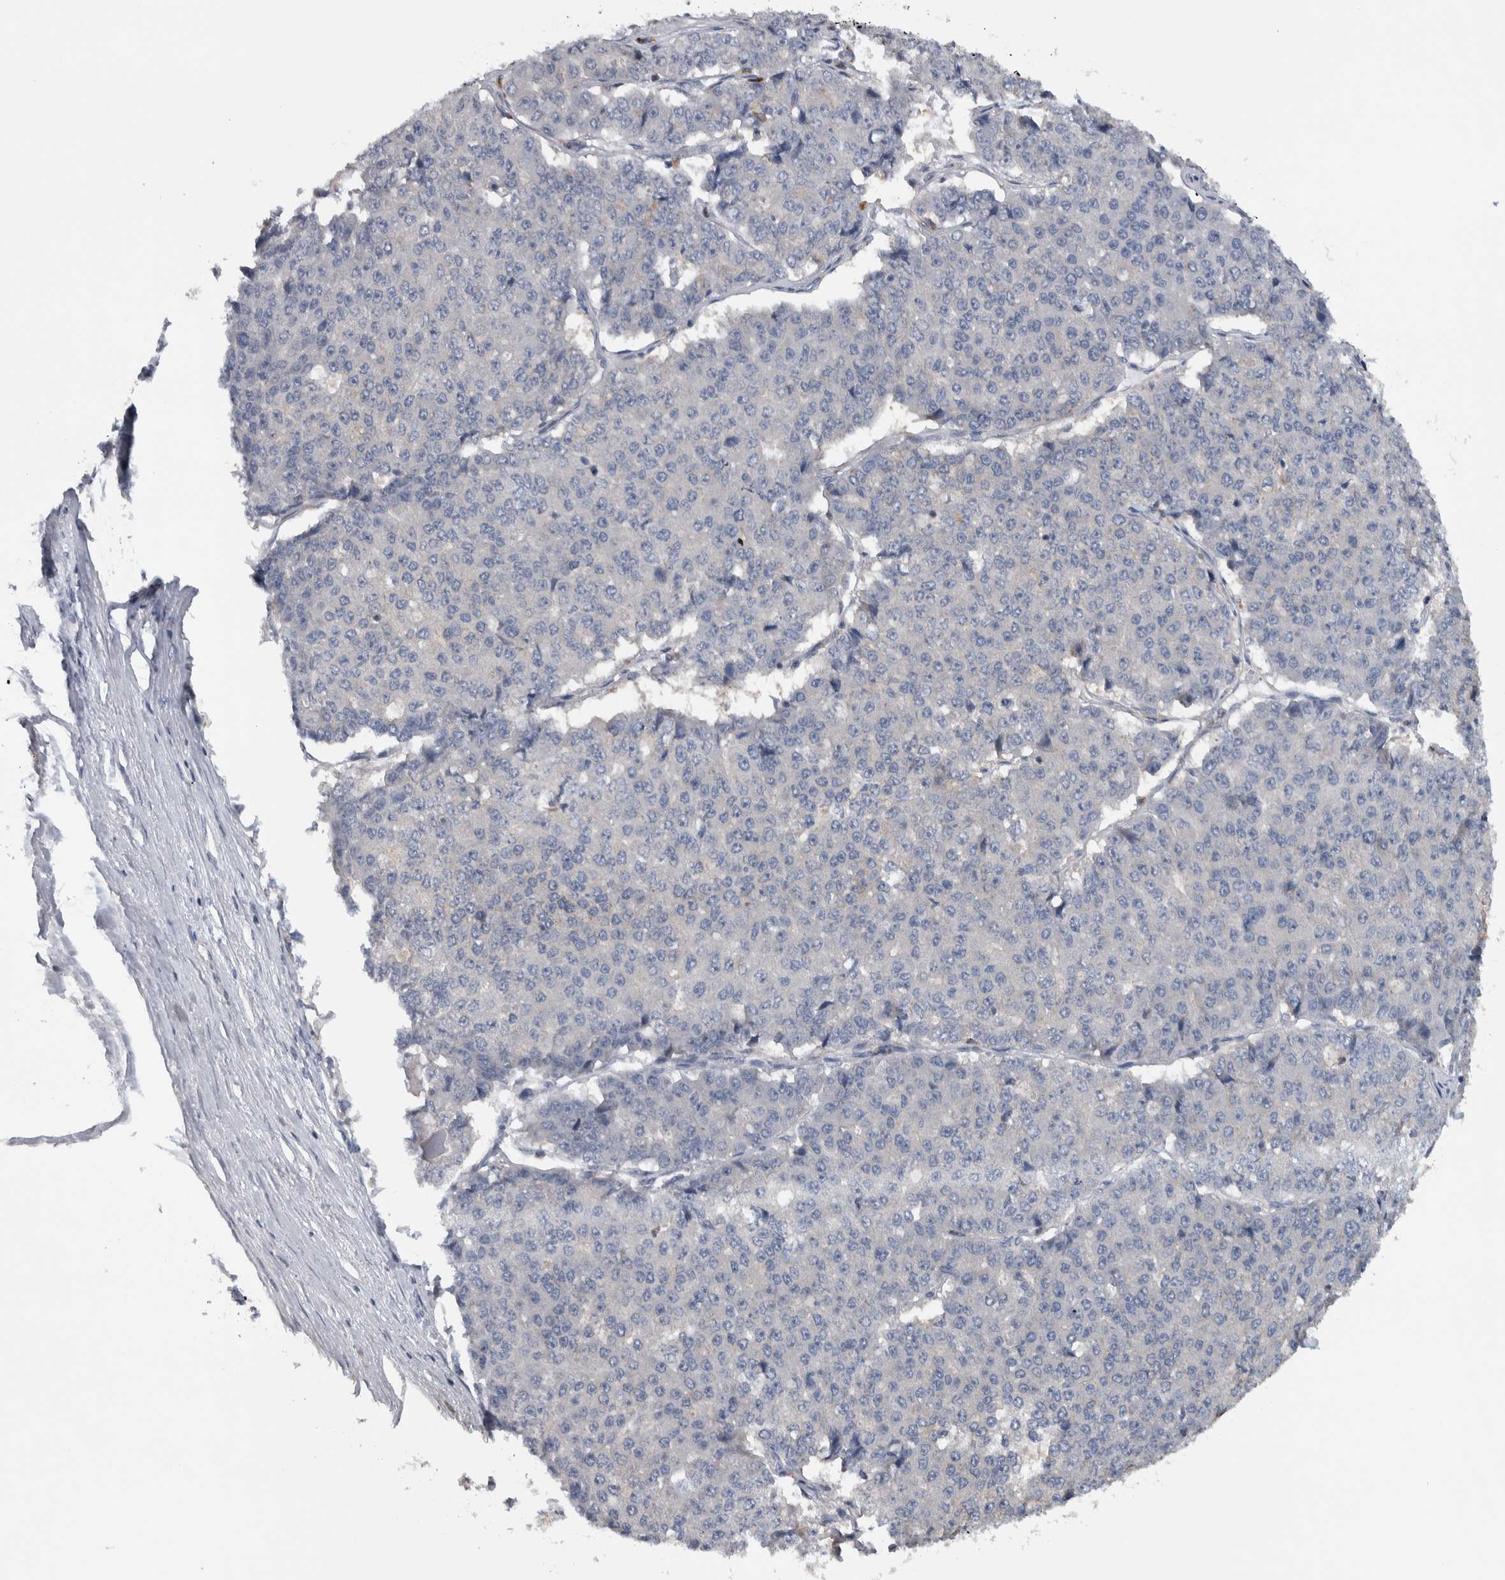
{"staining": {"intensity": "negative", "quantity": "none", "location": "none"}, "tissue": "pancreatic cancer", "cell_type": "Tumor cells", "image_type": "cancer", "snomed": [{"axis": "morphology", "description": "Adenocarcinoma, NOS"}, {"axis": "topography", "description": "Pancreas"}], "caption": "Photomicrograph shows no protein staining in tumor cells of pancreatic cancer tissue.", "gene": "NT5C2", "patient": {"sex": "male", "age": 50}}